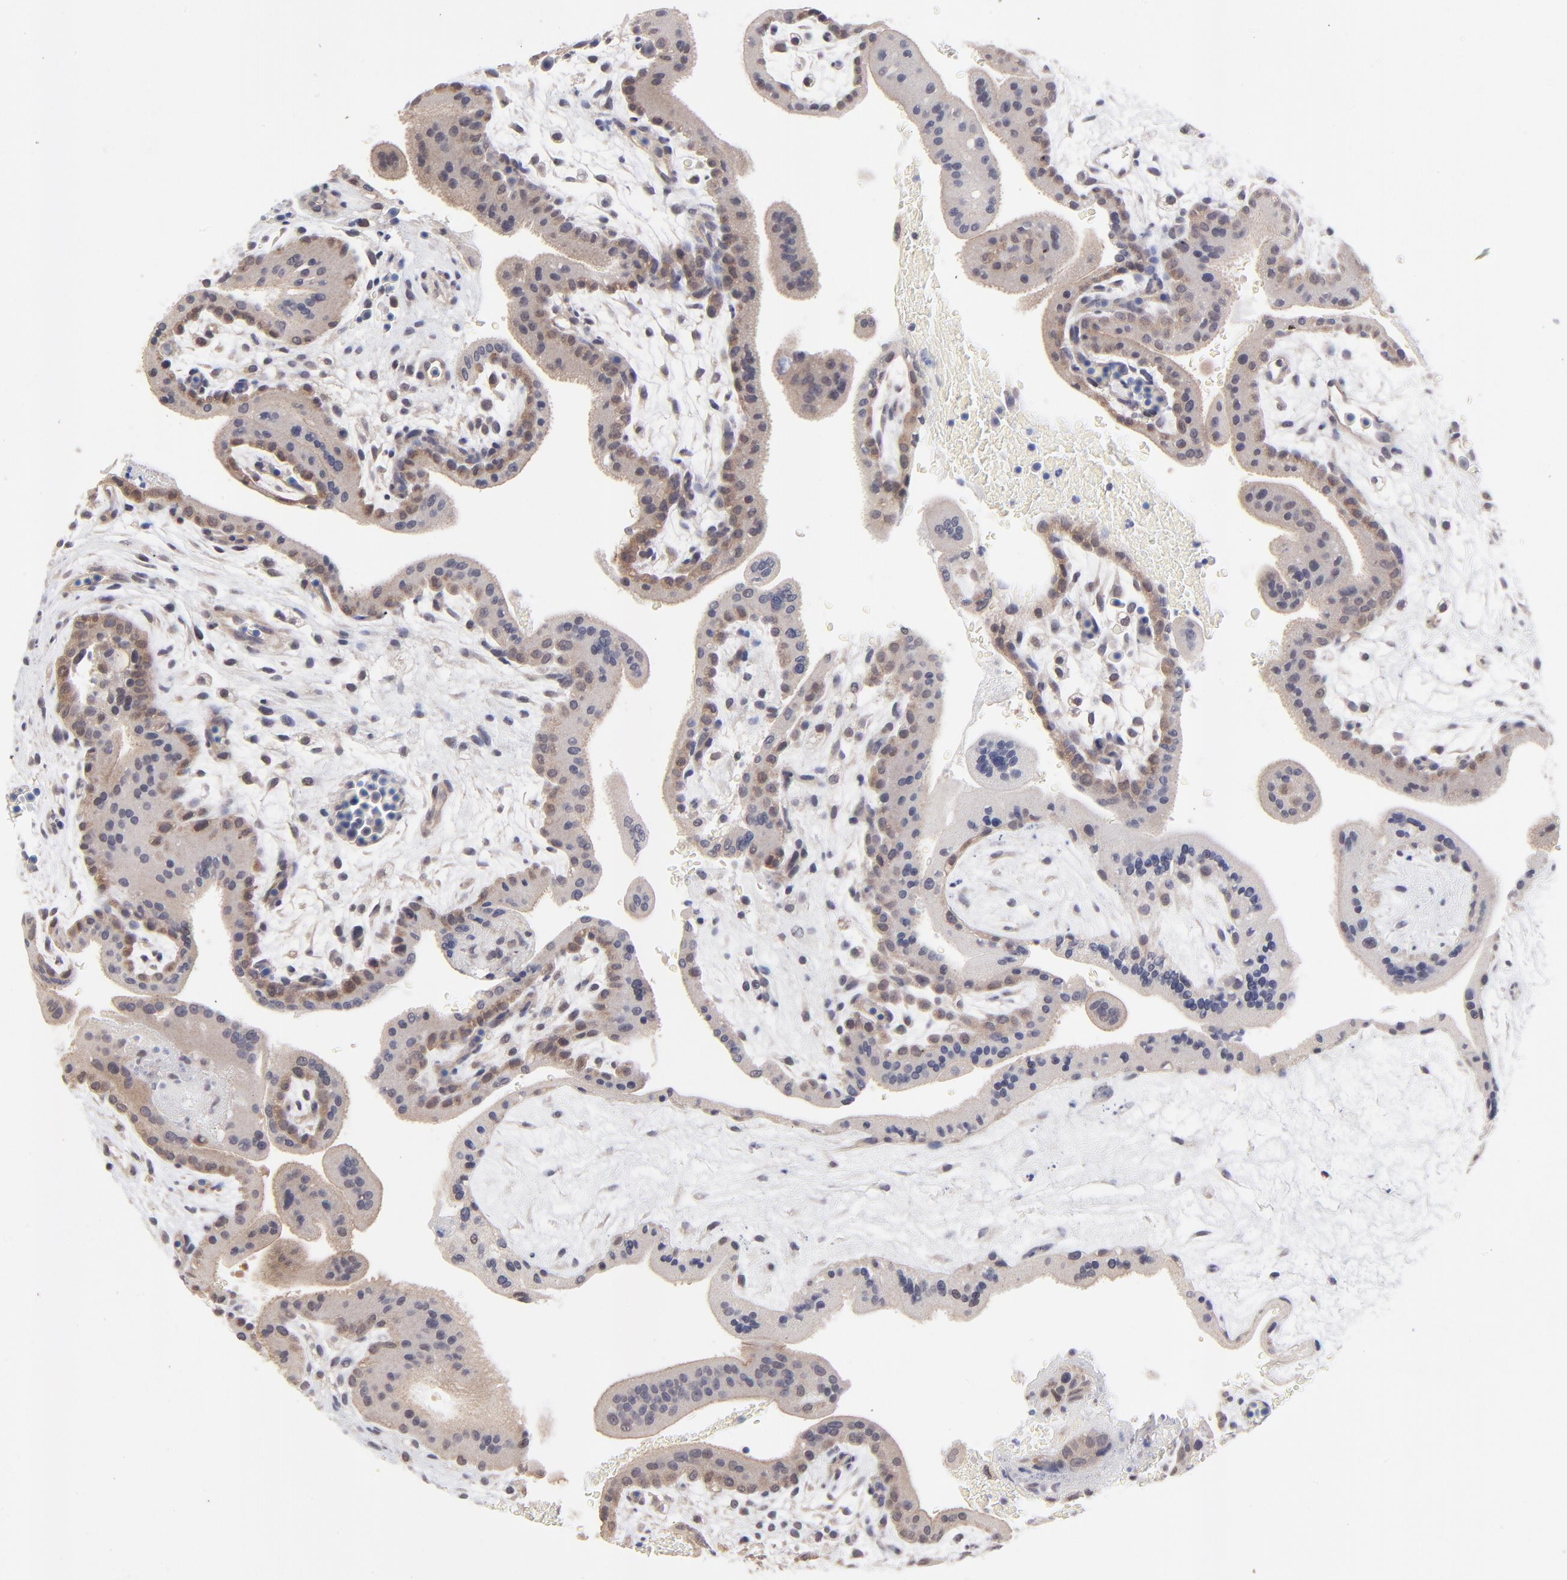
{"staining": {"intensity": "weak", "quantity": "25%-75%", "location": "cytoplasmic/membranous"}, "tissue": "placenta", "cell_type": "Trophoblastic cells", "image_type": "normal", "snomed": [{"axis": "morphology", "description": "Normal tissue, NOS"}, {"axis": "topography", "description": "Placenta"}], "caption": "Weak cytoplasmic/membranous positivity is seen in about 25%-75% of trophoblastic cells in unremarkable placenta.", "gene": "FBXO8", "patient": {"sex": "female", "age": 35}}